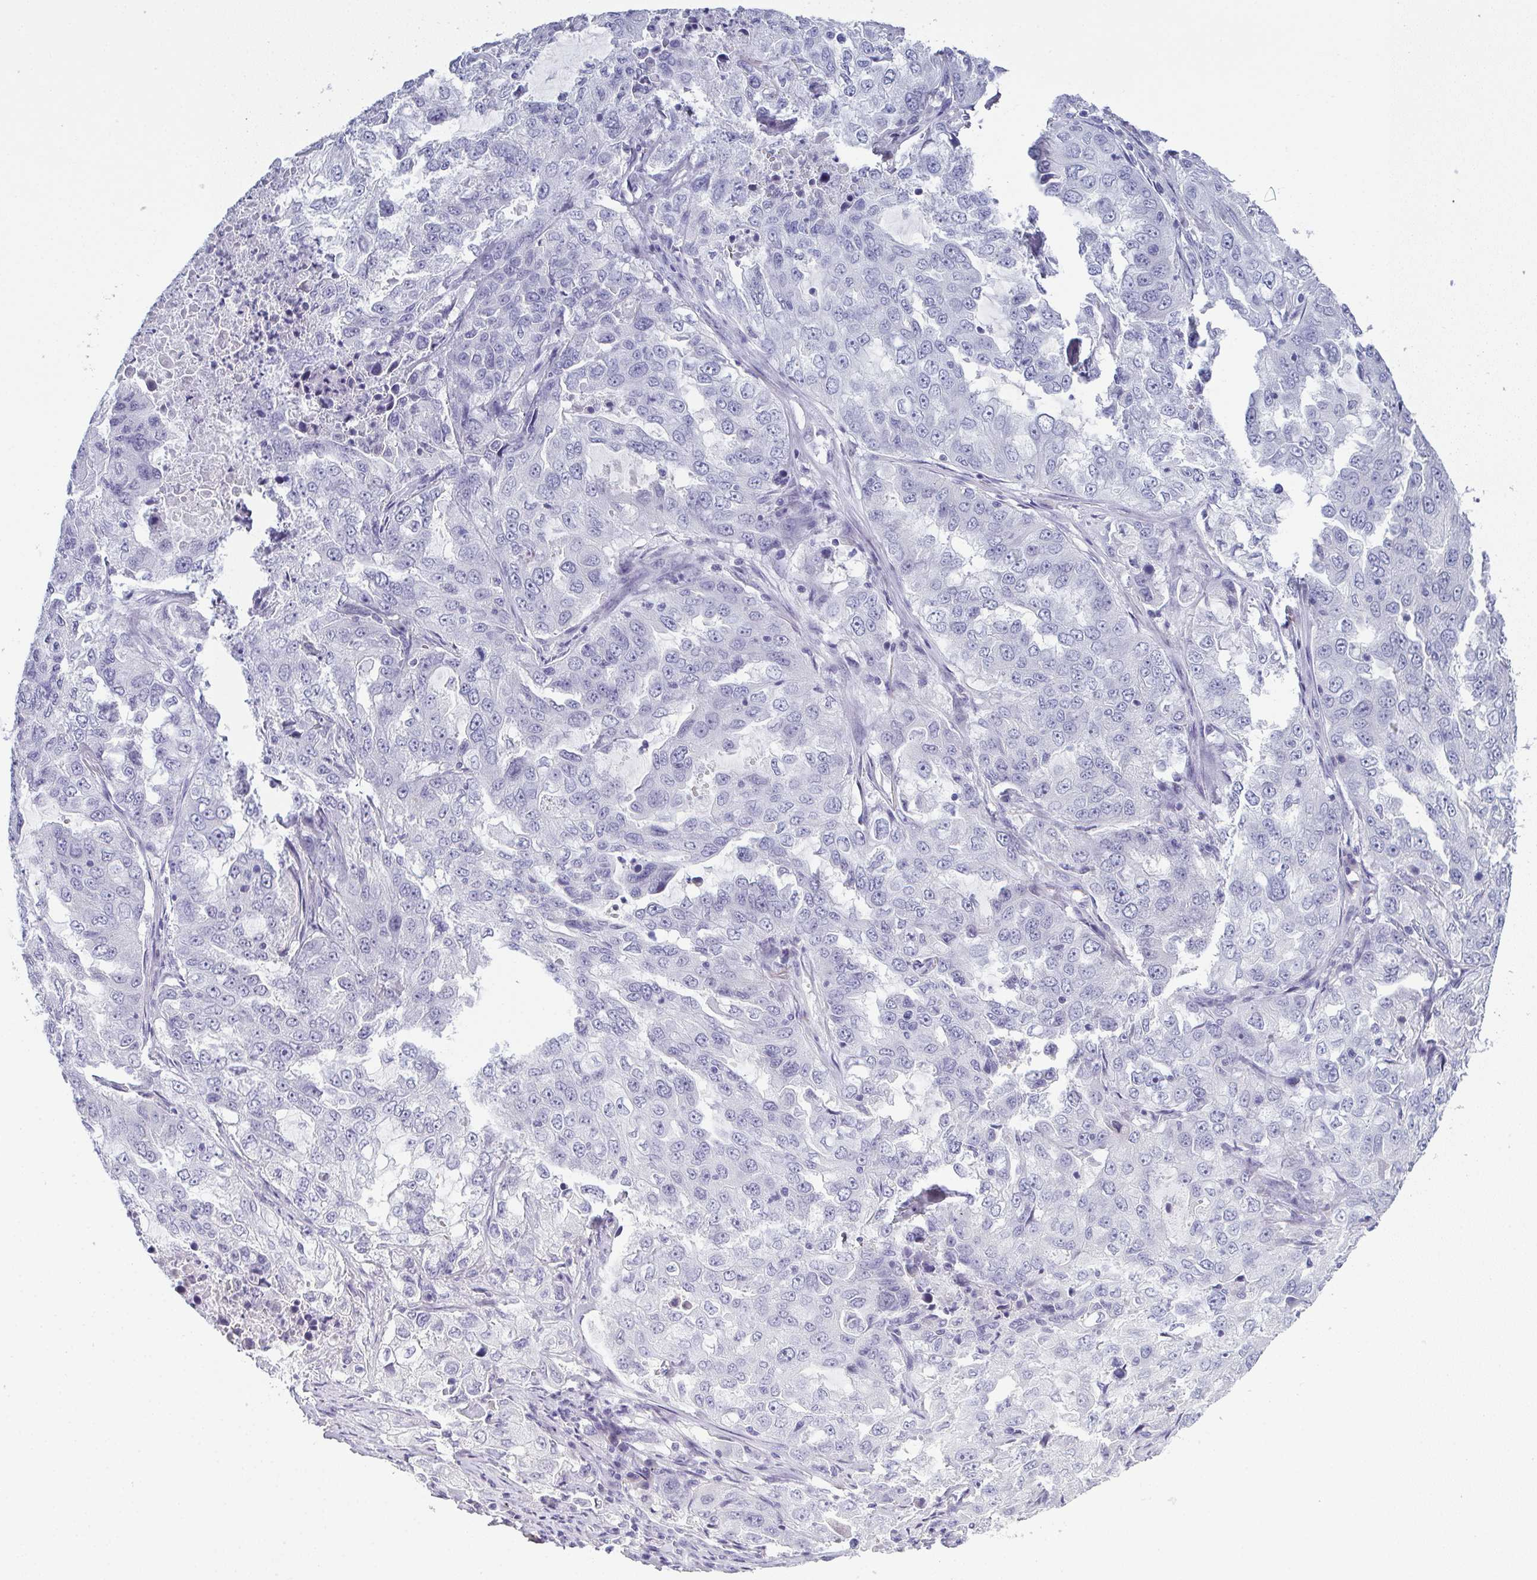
{"staining": {"intensity": "negative", "quantity": "none", "location": "none"}, "tissue": "lung cancer", "cell_type": "Tumor cells", "image_type": "cancer", "snomed": [{"axis": "morphology", "description": "Adenocarcinoma, NOS"}, {"axis": "topography", "description": "Lung"}], "caption": "Protein analysis of lung cancer reveals no significant expression in tumor cells.", "gene": "SLC36A2", "patient": {"sex": "female", "age": 61}}